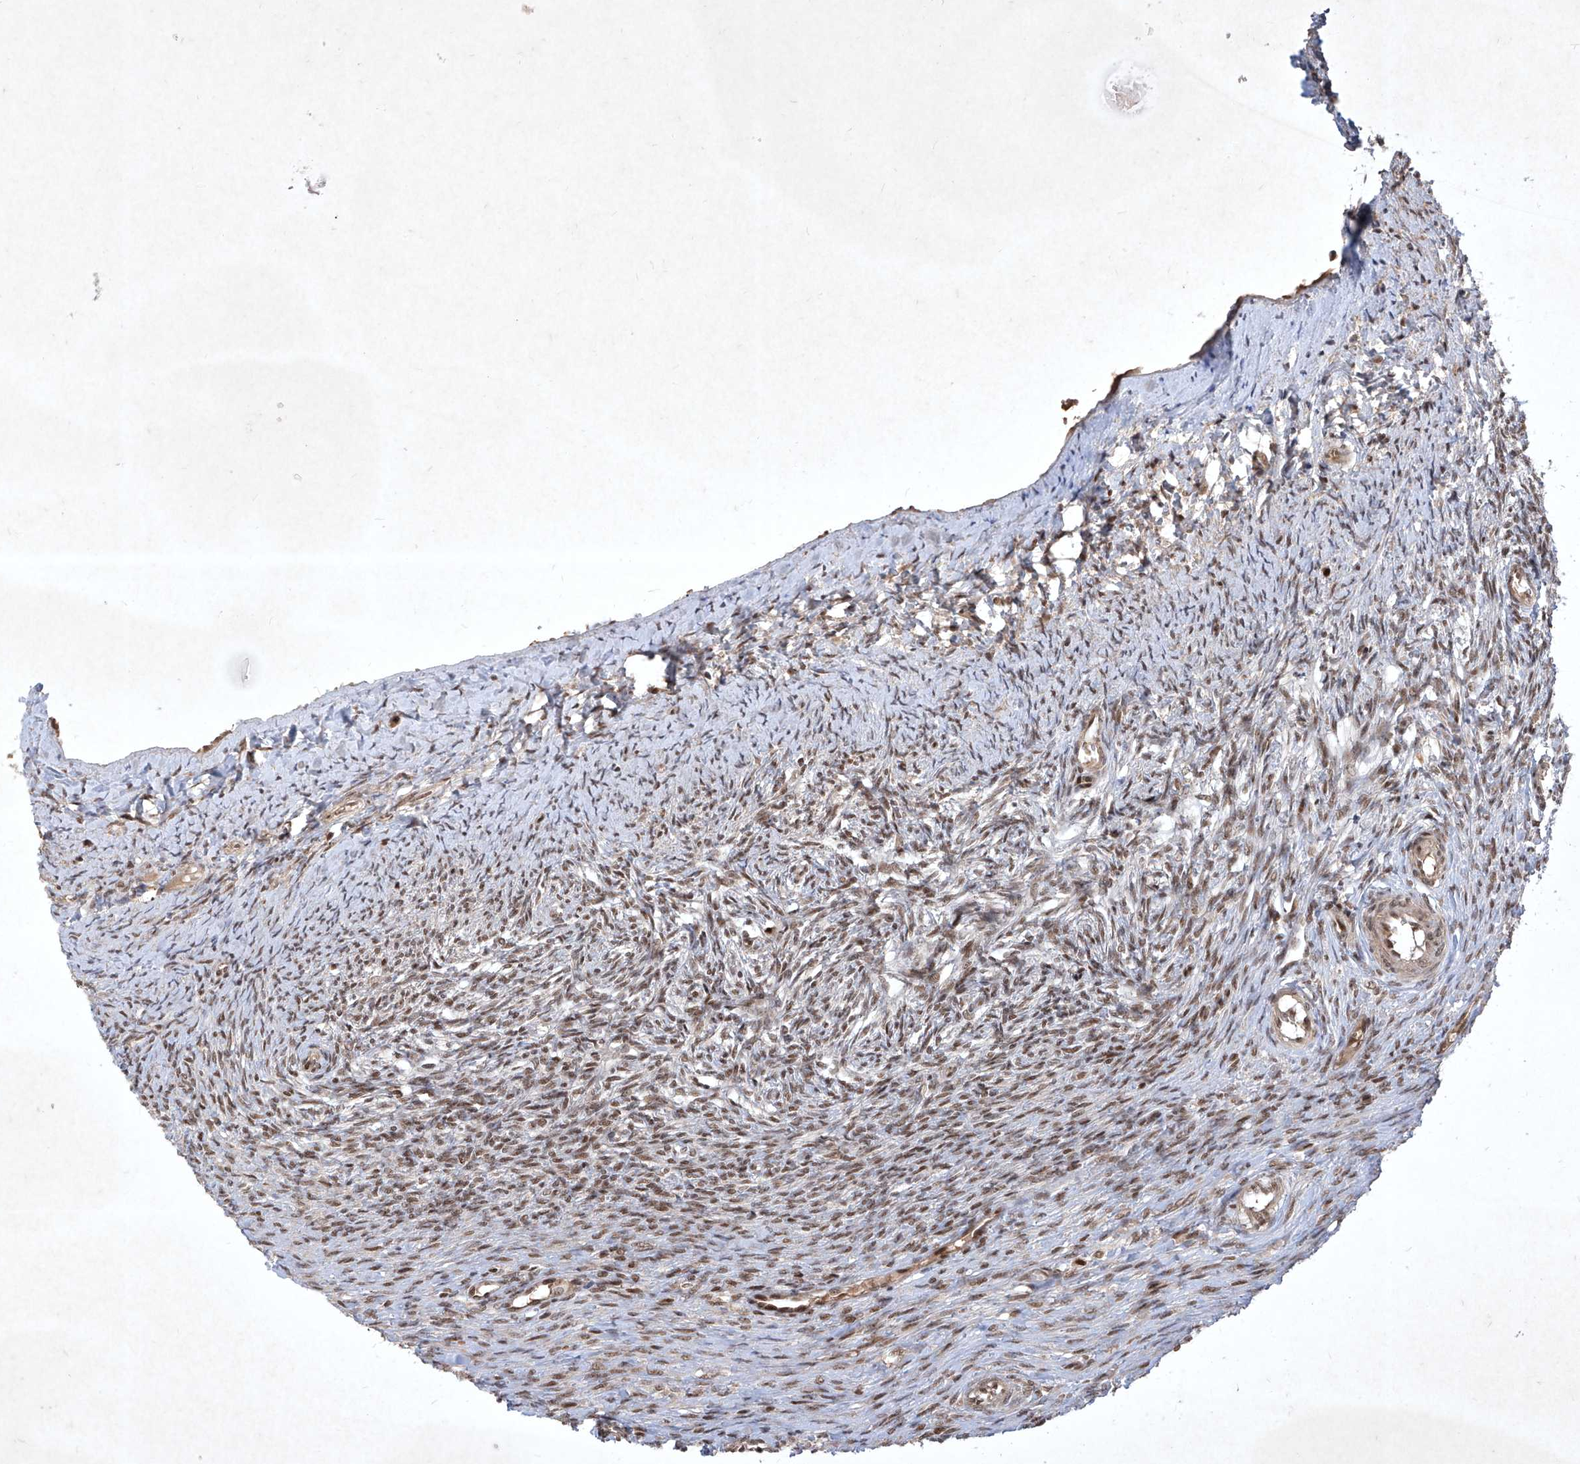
{"staining": {"intensity": "moderate", "quantity": ">75%", "location": "cytoplasmic/membranous"}, "tissue": "ovary", "cell_type": "Follicle cells", "image_type": "normal", "snomed": [{"axis": "morphology", "description": "Adenocarcinoma, NOS"}, {"axis": "topography", "description": "Endometrium"}], "caption": "Protein analysis of unremarkable ovary exhibits moderate cytoplasmic/membranous positivity in approximately >75% of follicle cells. The staining was performed using DAB (3,3'-diaminobenzidine) to visualize the protein expression in brown, while the nuclei were stained in blue with hematoxylin (Magnification: 20x).", "gene": "IRF2", "patient": {"sex": "female", "age": 32}}